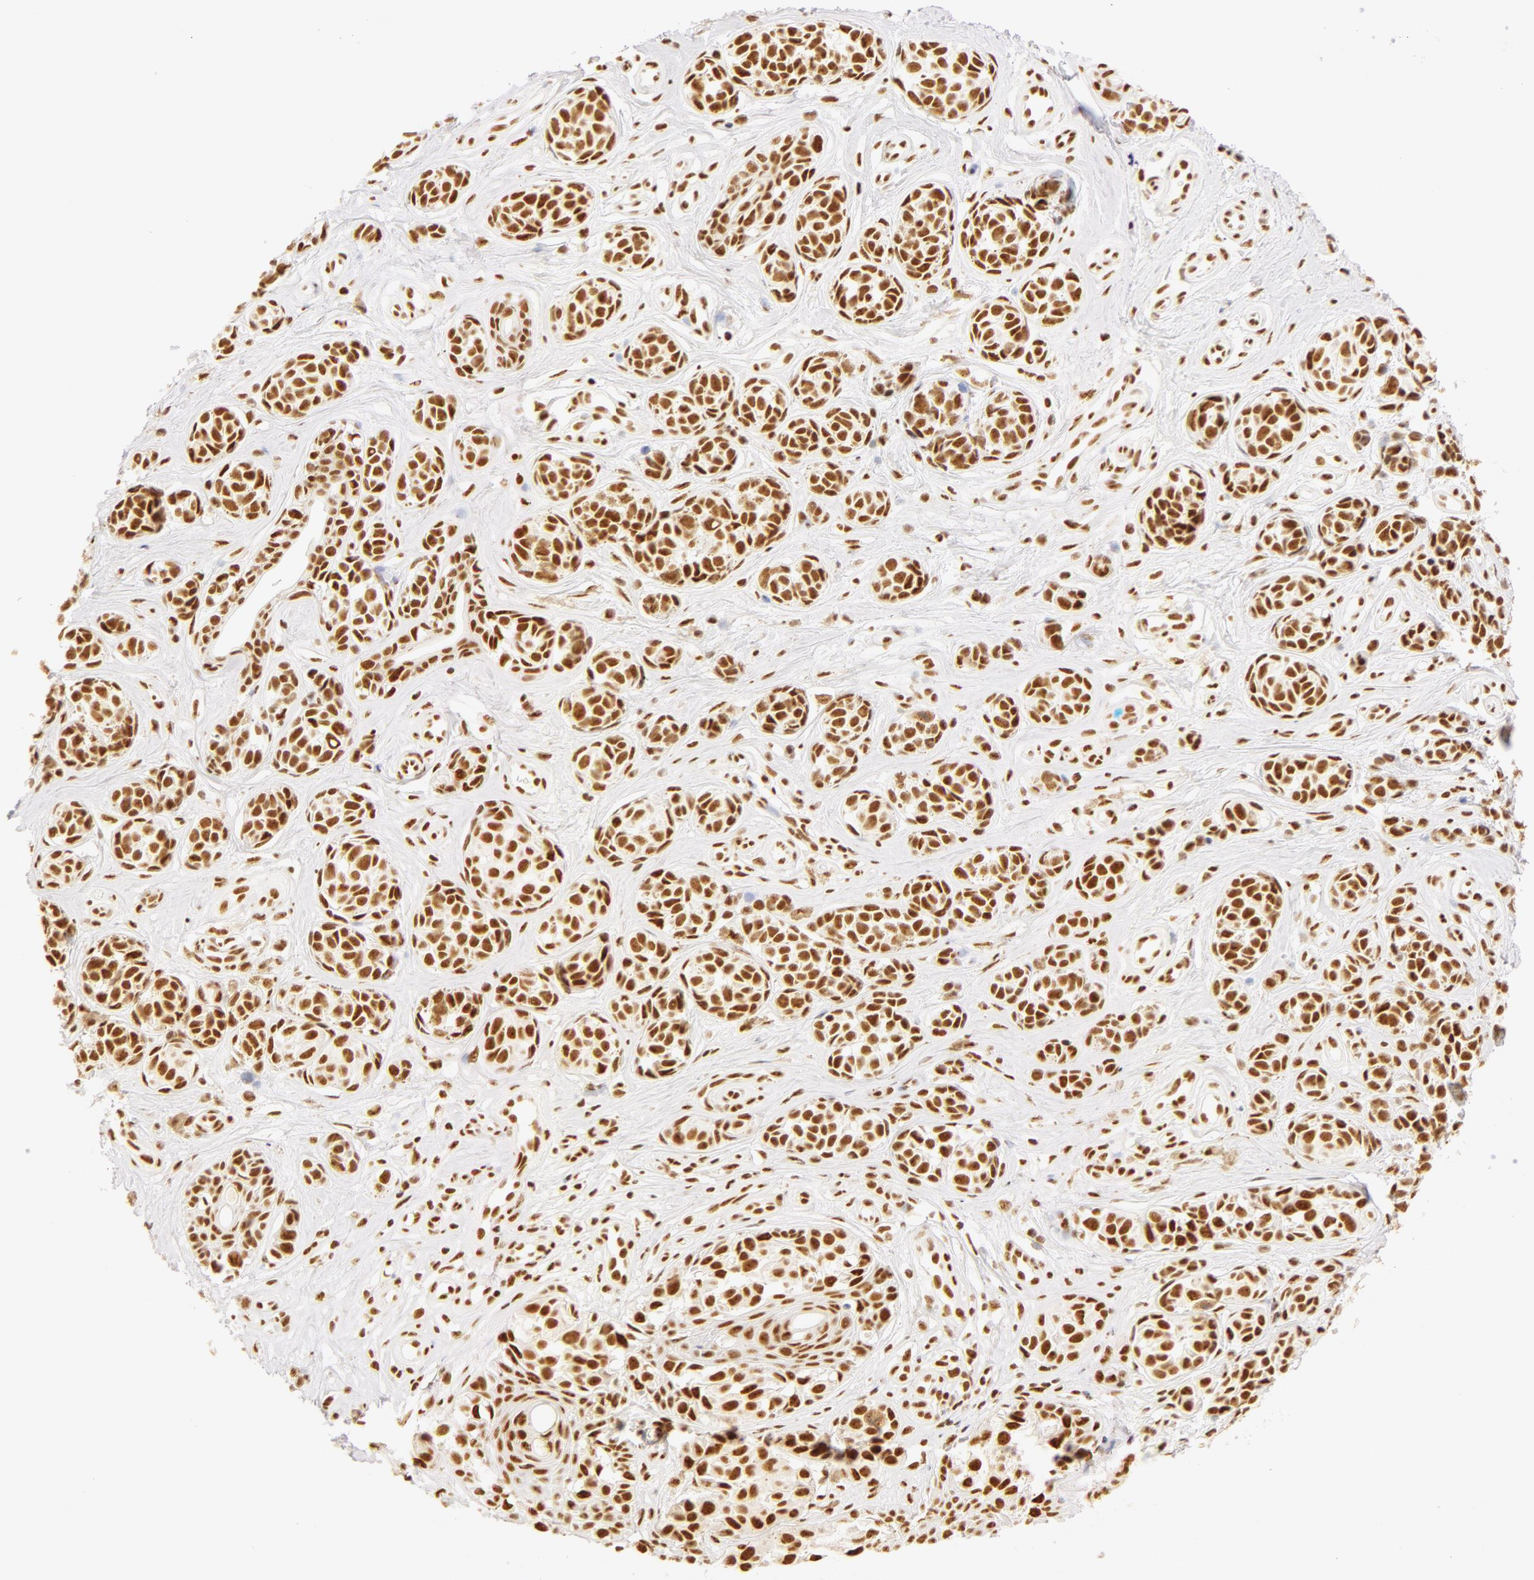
{"staining": {"intensity": "moderate", "quantity": ">75%", "location": "nuclear"}, "tissue": "melanoma", "cell_type": "Tumor cells", "image_type": "cancer", "snomed": [{"axis": "morphology", "description": "Malignant melanoma, NOS"}, {"axis": "topography", "description": "Skin"}], "caption": "About >75% of tumor cells in human melanoma exhibit moderate nuclear protein expression as visualized by brown immunohistochemical staining.", "gene": "RBM39", "patient": {"sex": "male", "age": 79}}